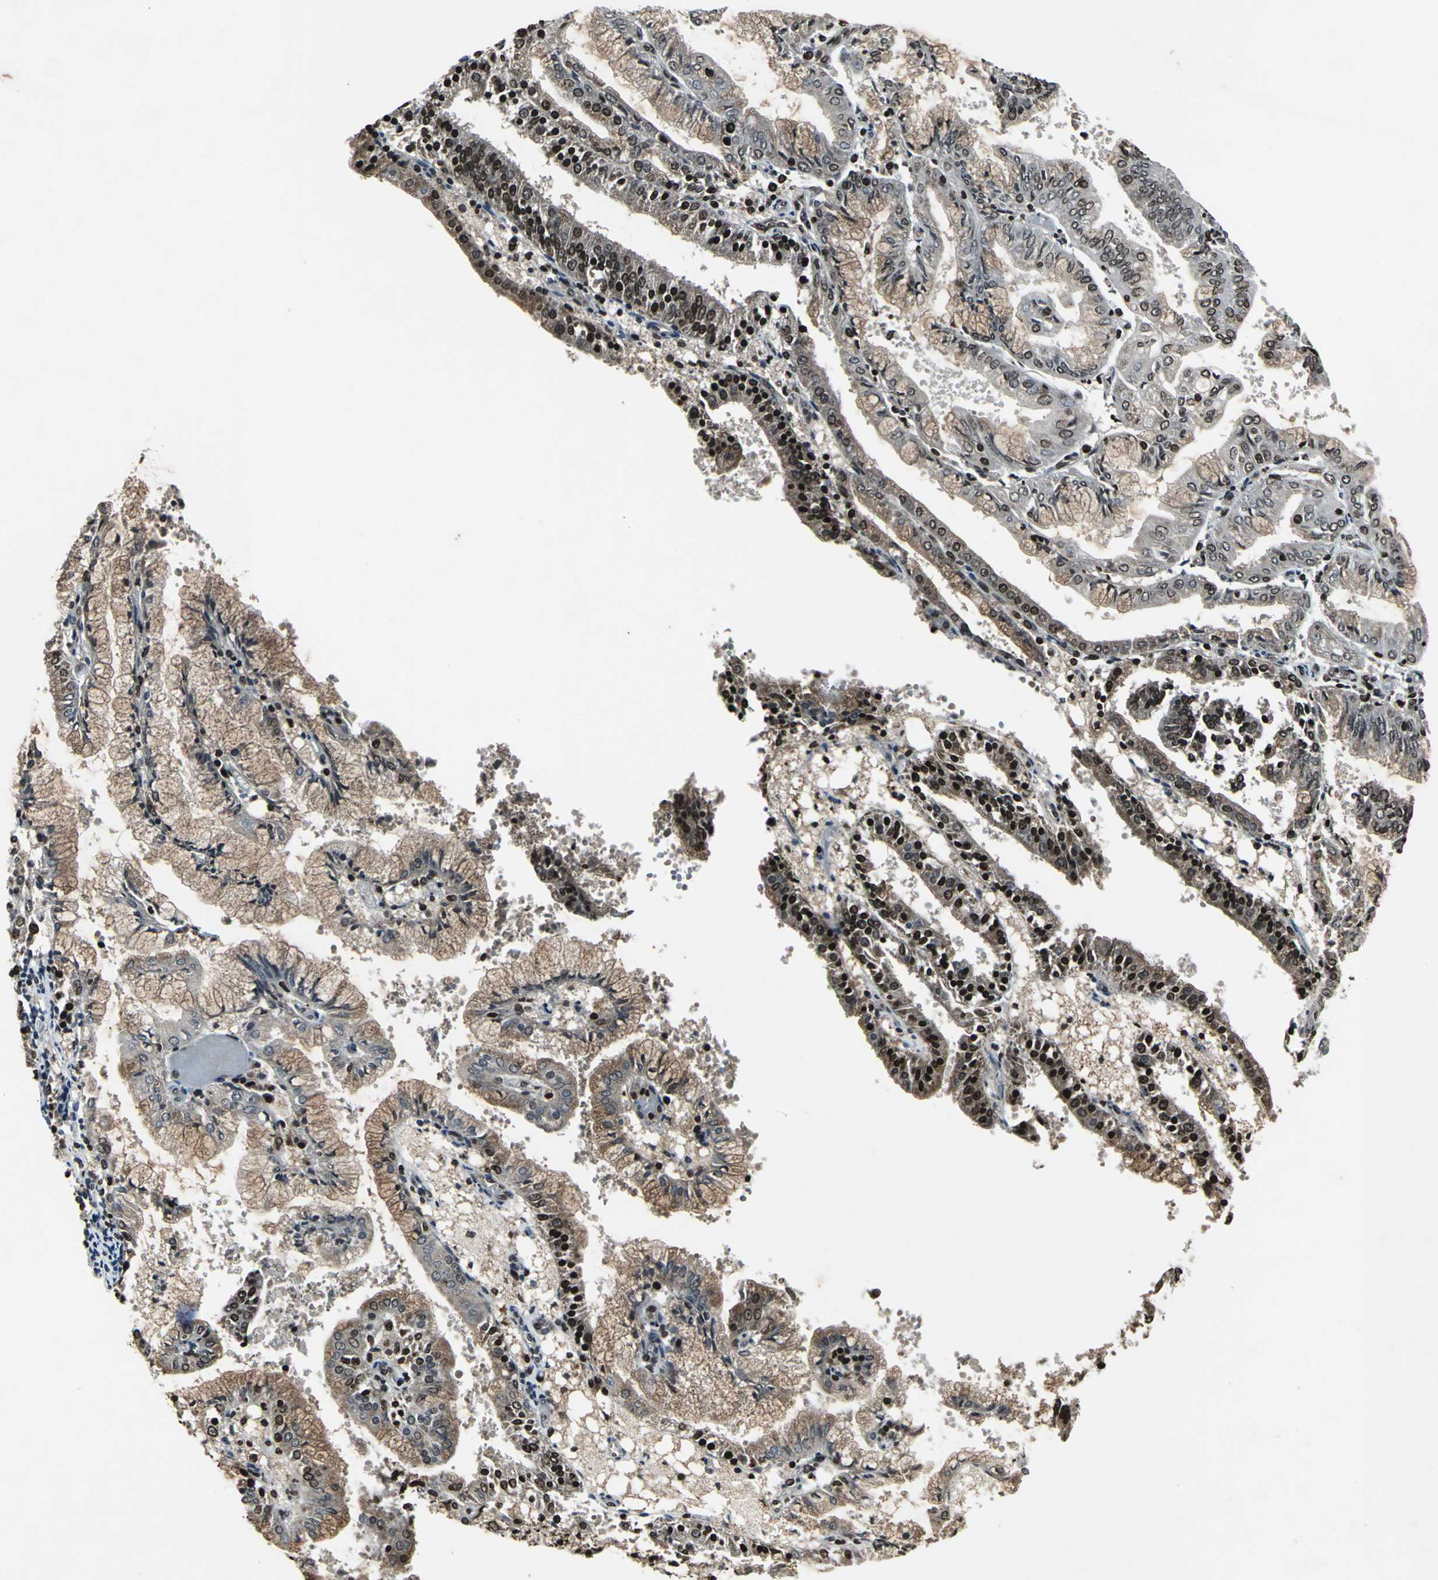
{"staining": {"intensity": "strong", "quantity": ">75%", "location": "cytoplasmic/membranous,nuclear"}, "tissue": "endometrial cancer", "cell_type": "Tumor cells", "image_type": "cancer", "snomed": [{"axis": "morphology", "description": "Adenocarcinoma, NOS"}, {"axis": "topography", "description": "Endometrium"}], "caption": "Immunohistochemistry micrograph of neoplastic tissue: human endometrial adenocarcinoma stained using immunohistochemistry displays high levels of strong protein expression localized specifically in the cytoplasmic/membranous and nuclear of tumor cells, appearing as a cytoplasmic/membranous and nuclear brown color.", "gene": "AHR", "patient": {"sex": "female", "age": 63}}